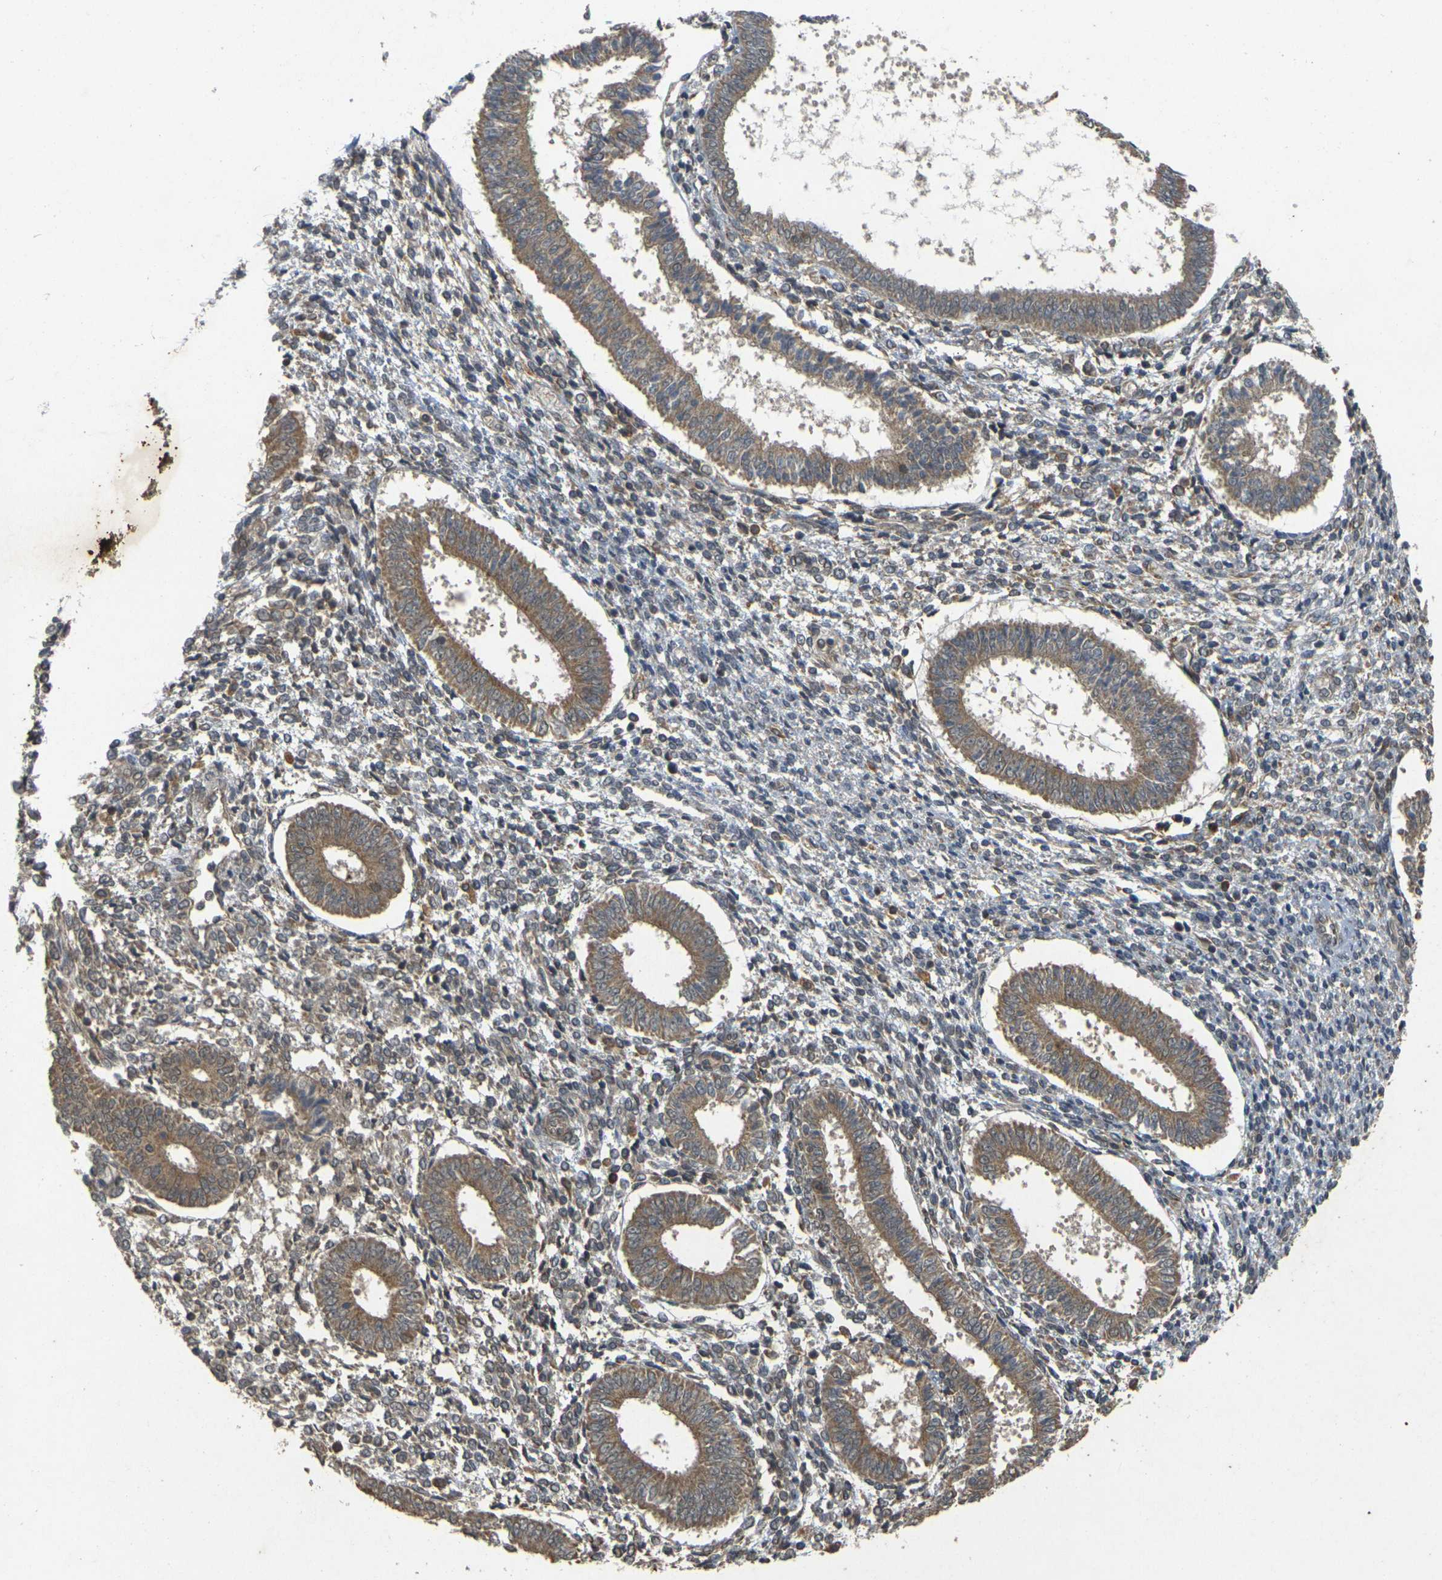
{"staining": {"intensity": "weak", "quantity": "25%-75%", "location": "cytoplasmic/membranous"}, "tissue": "endometrium", "cell_type": "Cells in endometrial stroma", "image_type": "normal", "snomed": [{"axis": "morphology", "description": "Normal tissue, NOS"}, {"axis": "topography", "description": "Endometrium"}], "caption": "The histopathology image exhibits immunohistochemical staining of normal endometrium. There is weak cytoplasmic/membranous staining is appreciated in approximately 25%-75% of cells in endometrial stroma. The protein of interest is shown in brown color, while the nuclei are stained blue.", "gene": "ERN1", "patient": {"sex": "female", "age": 35}}